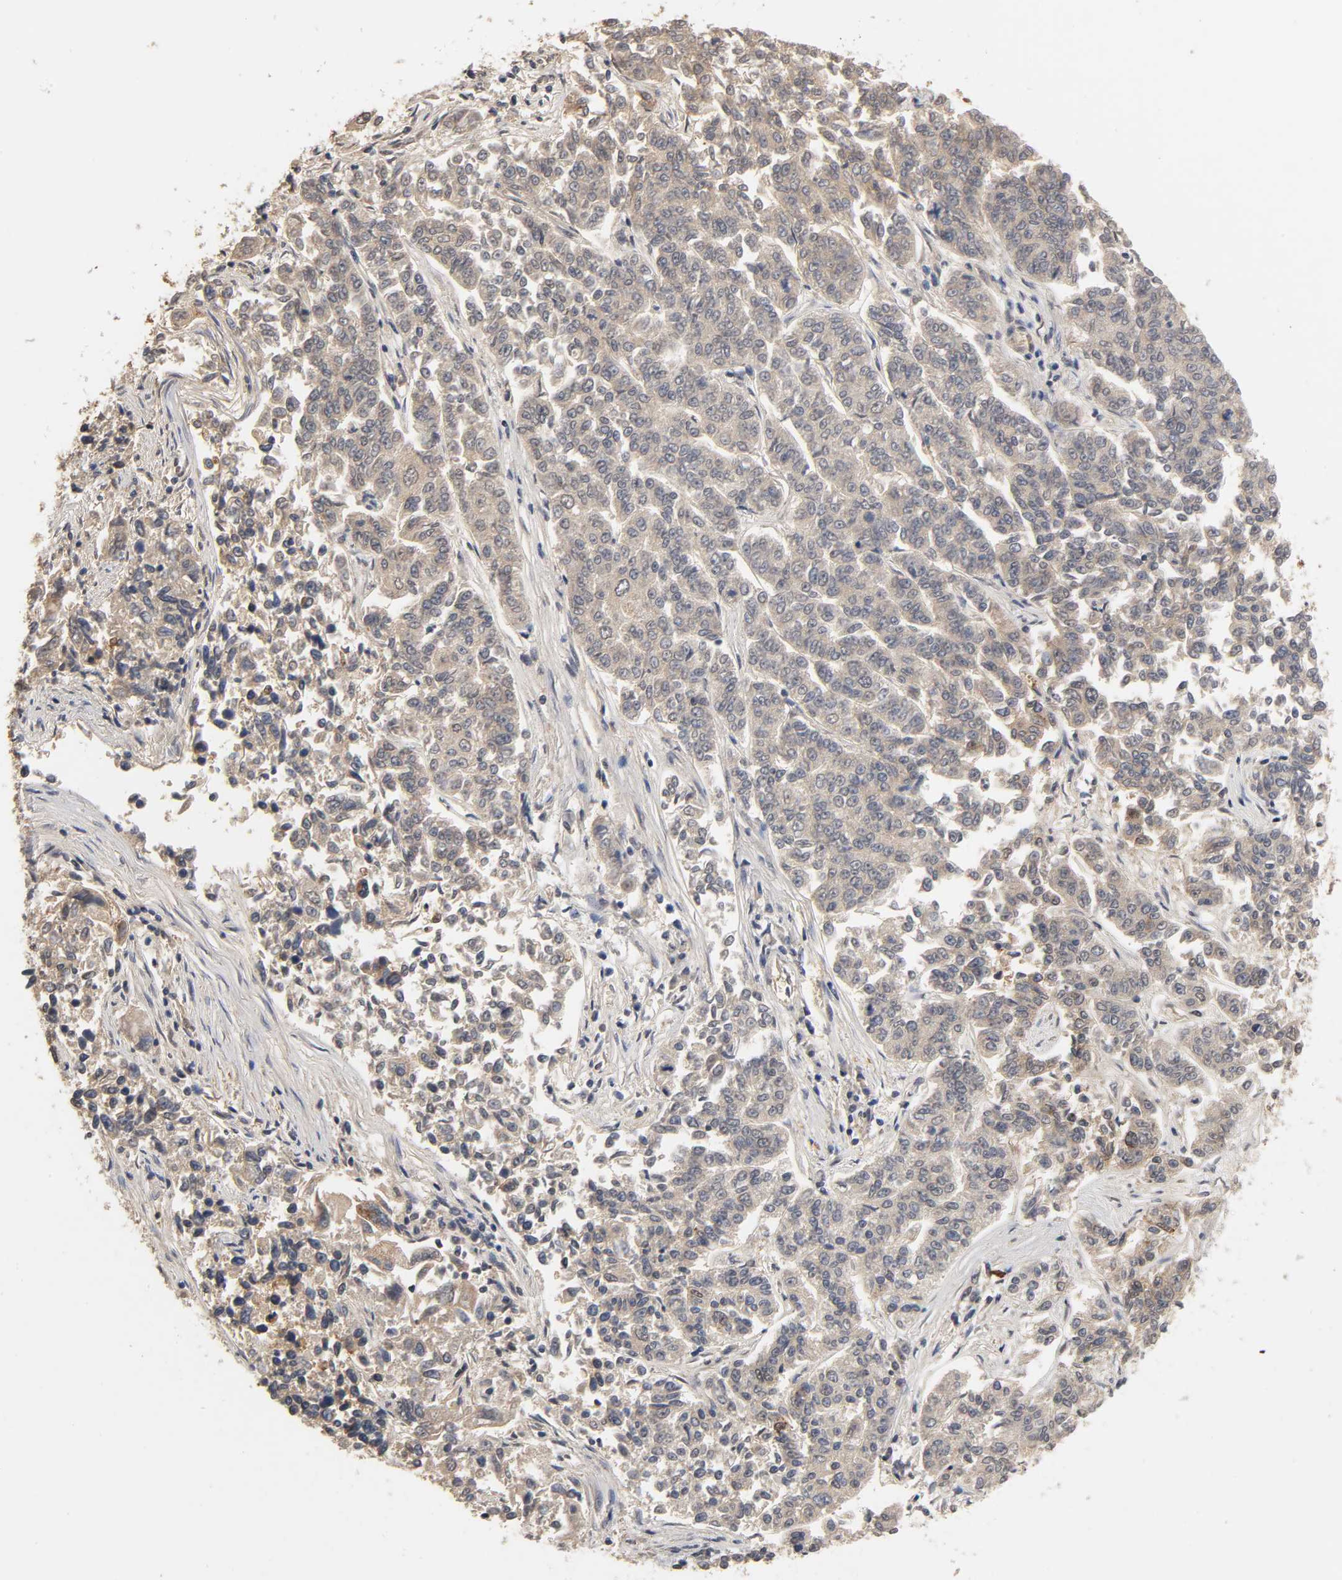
{"staining": {"intensity": "moderate", "quantity": ">75%", "location": "cytoplasmic/membranous"}, "tissue": "lung cancer", "cell_type": "Tumor cells", "image_type": "cancer", "snomed": [{"axis": "morphology", "description": "Adenocarcinoma, NOS"}, {"axis": "topography", "description": "Lung"}], "caption": "Immunohistochemical staining of human lung adenocarcinoma demonstrates medium levels of moderate cytoplasmic/membranous protein positivity in approximately >75% of tumor cells.", "gene": "HTR1E", "patient": {"sex": "male", "age": 84}}